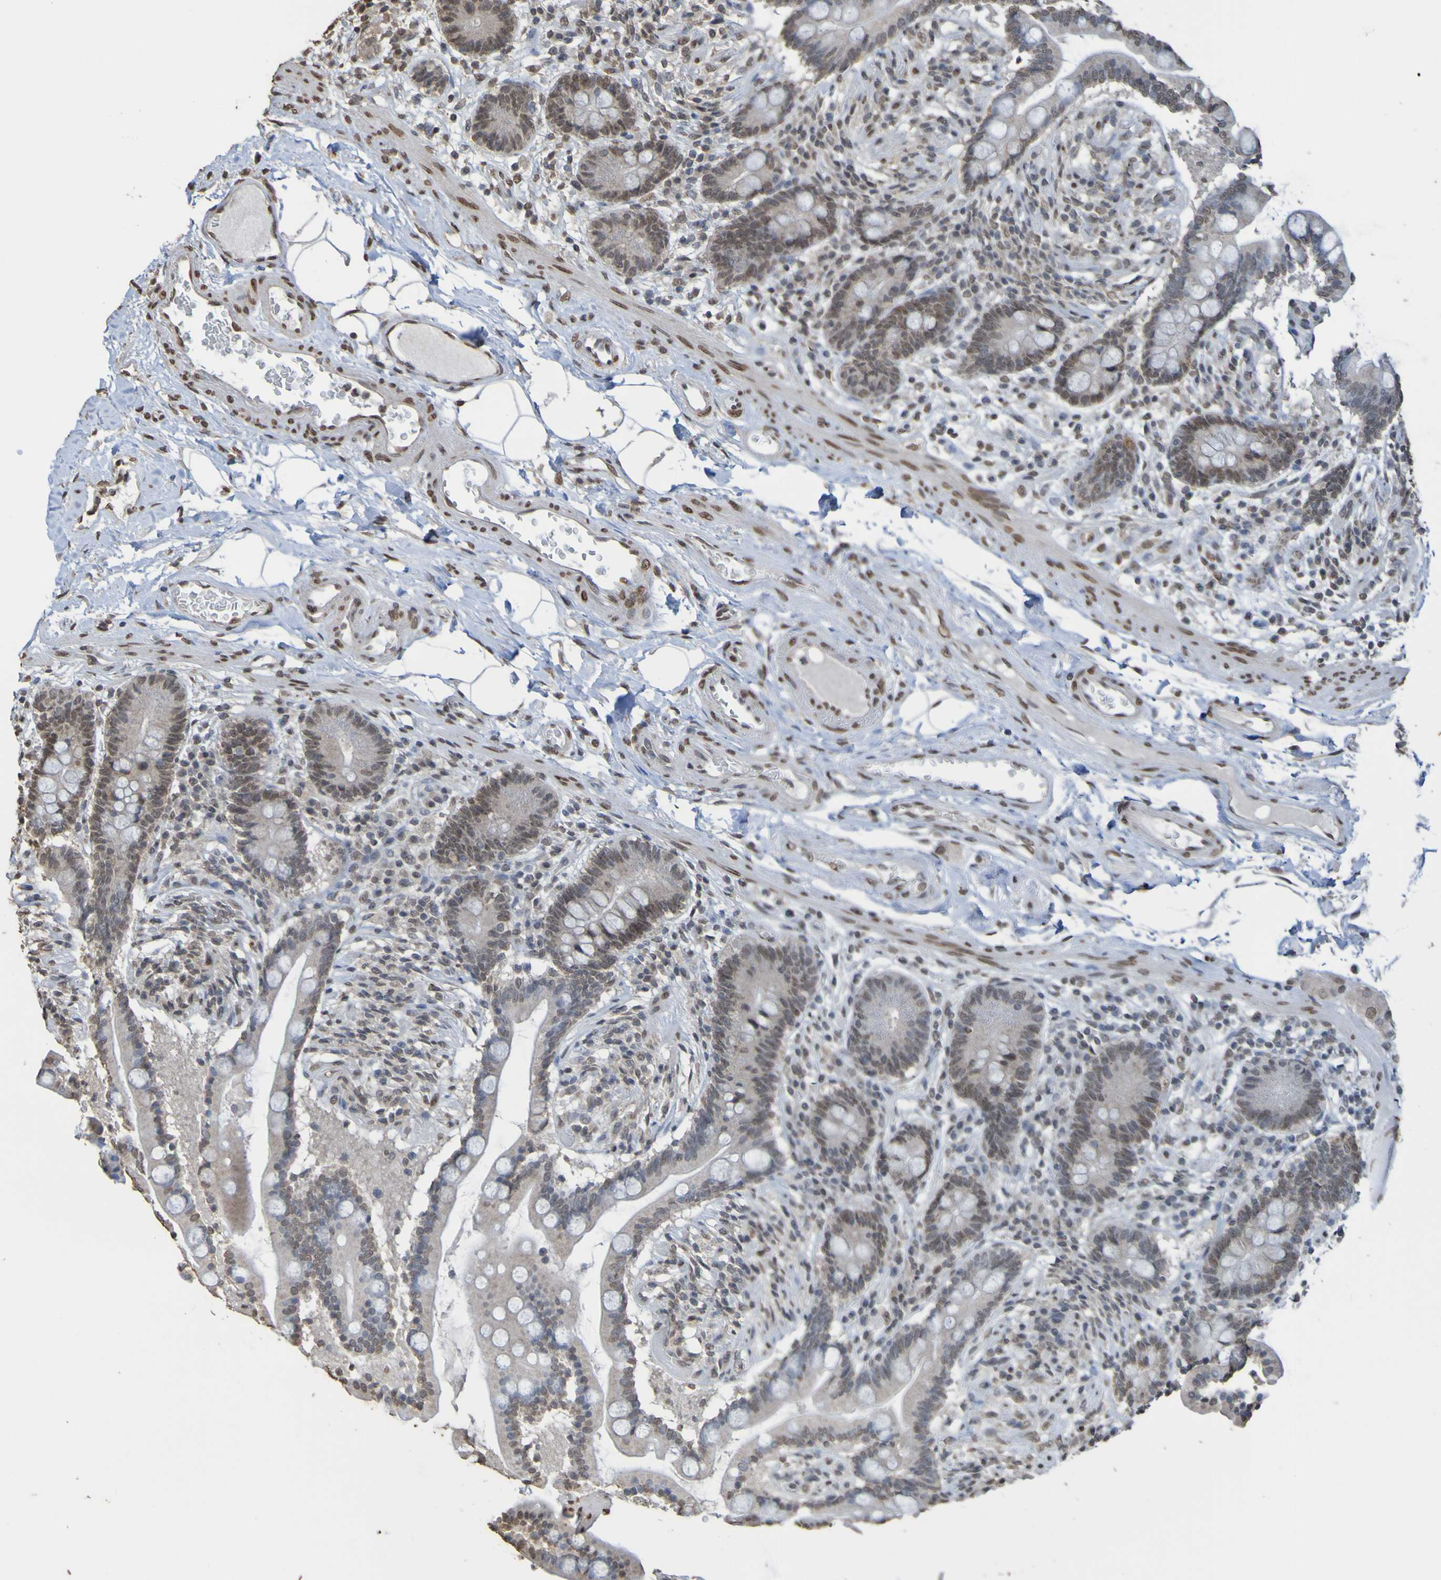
{"staining": {"intensity": "strong", "quantity": ">75%", "location": "nuclear"}, "tissue": "colon", "cell_type": "Endothelial cells", "image_type": "normal", "snomed": [{"axis": "morphology", "description": "Normal tissue, NOS"}, {"axis": "topography", "description": "Colon"}], "caption": "The photomicrograph demonstrates immunohistochemical staining of benign colon. There is strong nuclear expression is present in about >75% of endothelial cells. Nuclei are stained in blue.", "gene": "ALKBH2", "patient": {"sex": "male", "age": 73}}